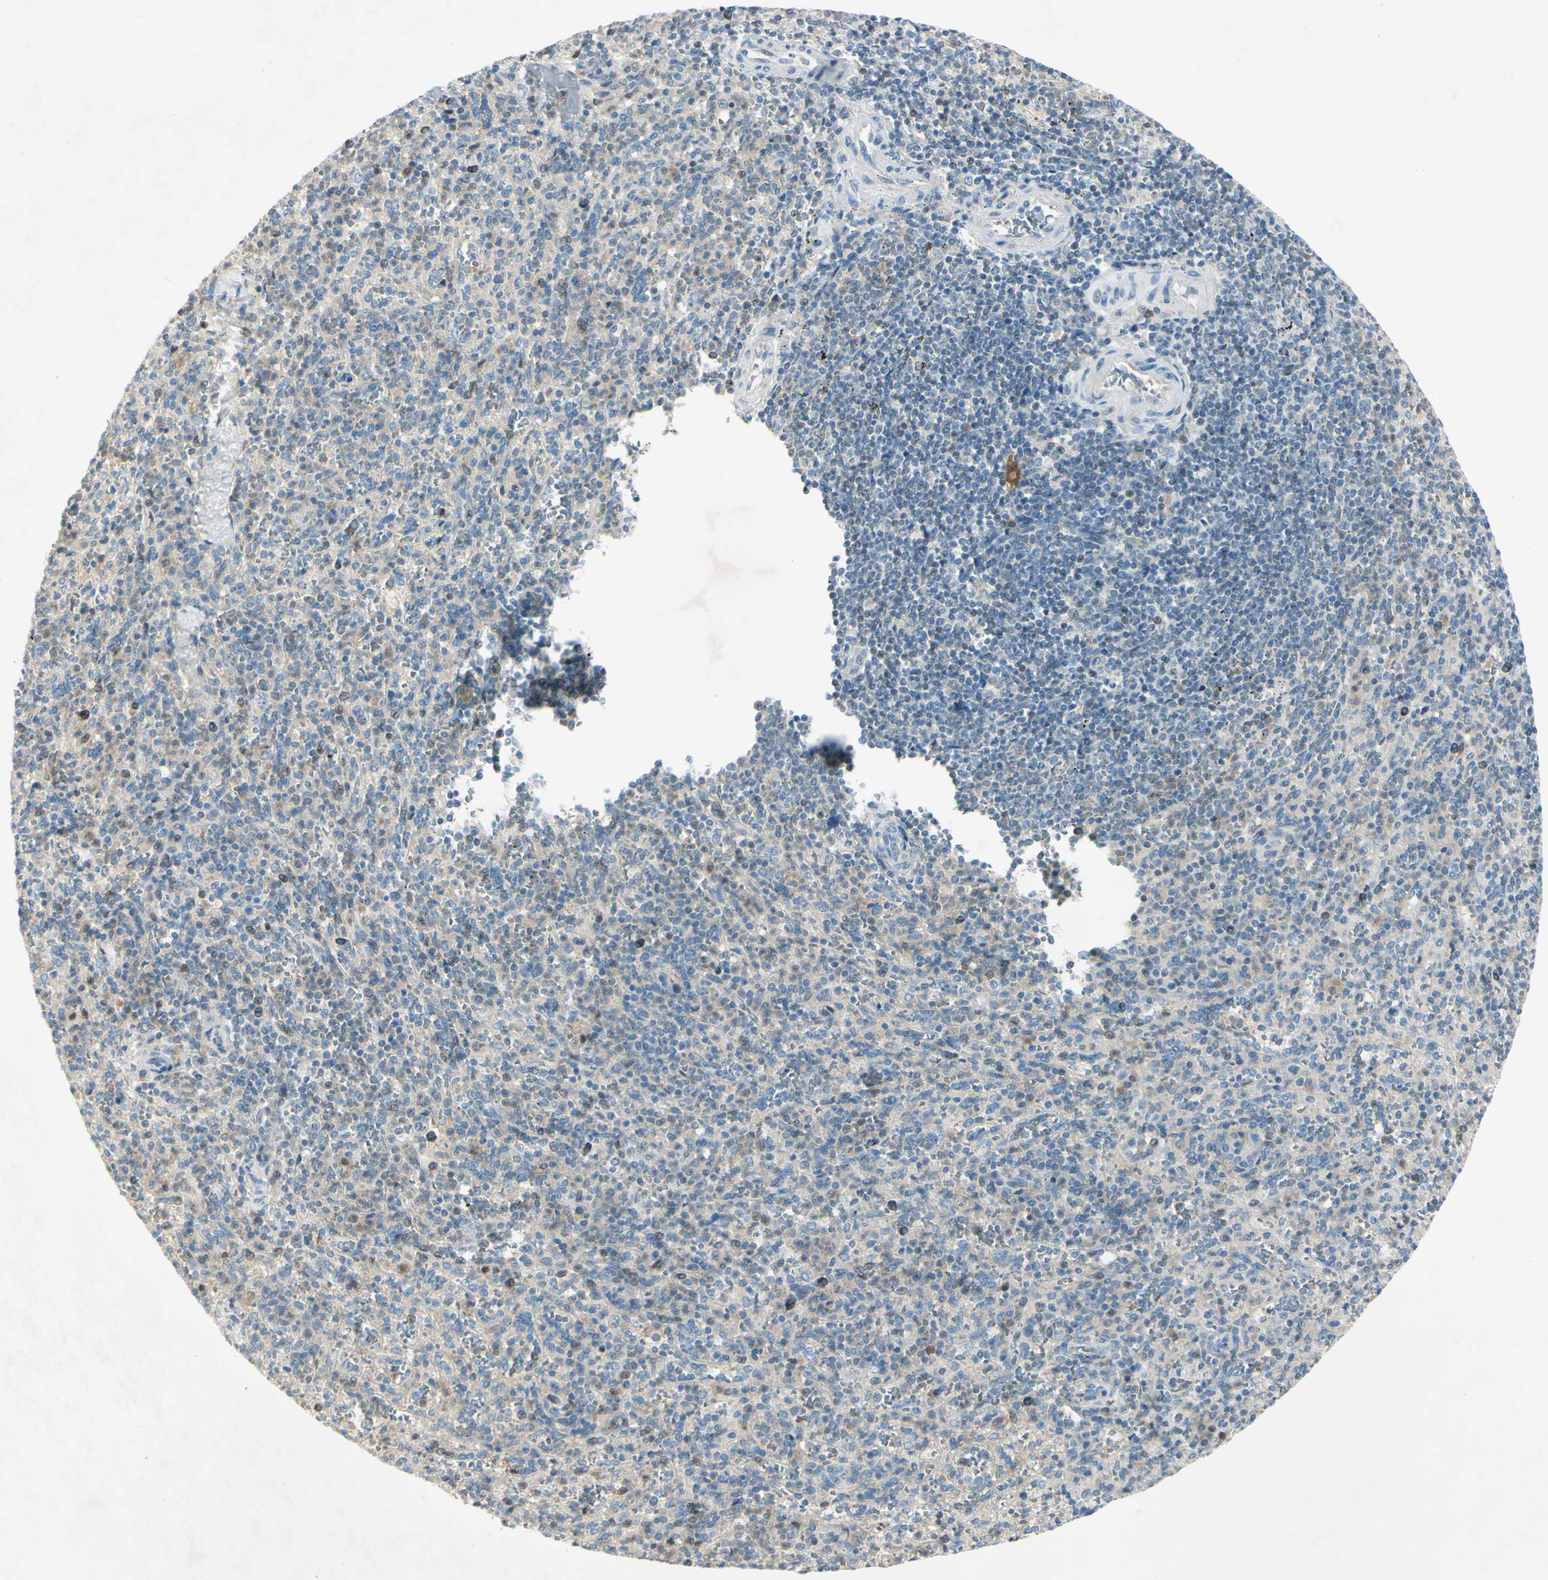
{"staining": {"intensity": "weak", "quantity": "<25%", "location": "cytoplasmic/membranous"}, "tissue": "spleen", "cell_type": "Cells in red pulp", "image_type": "normal", "snomed": [{"axis": "morphology", "description": "Normal tissue, NOS"}, {"axis": "topography", "description": "Spleen"}], "caption": "High magnification brightfield microscopy of normal spleen stained with DAB (3,3'-diaminobenzidine) (brown) and counterstained with hematoxylin (blue): cells in red pulp show no significant positivity. (DAB immunohistochemistry (IHC) with hematoxylin counter stain).", "gene": "C1orf159", "patient": {"sex": "male", "age": 36}}